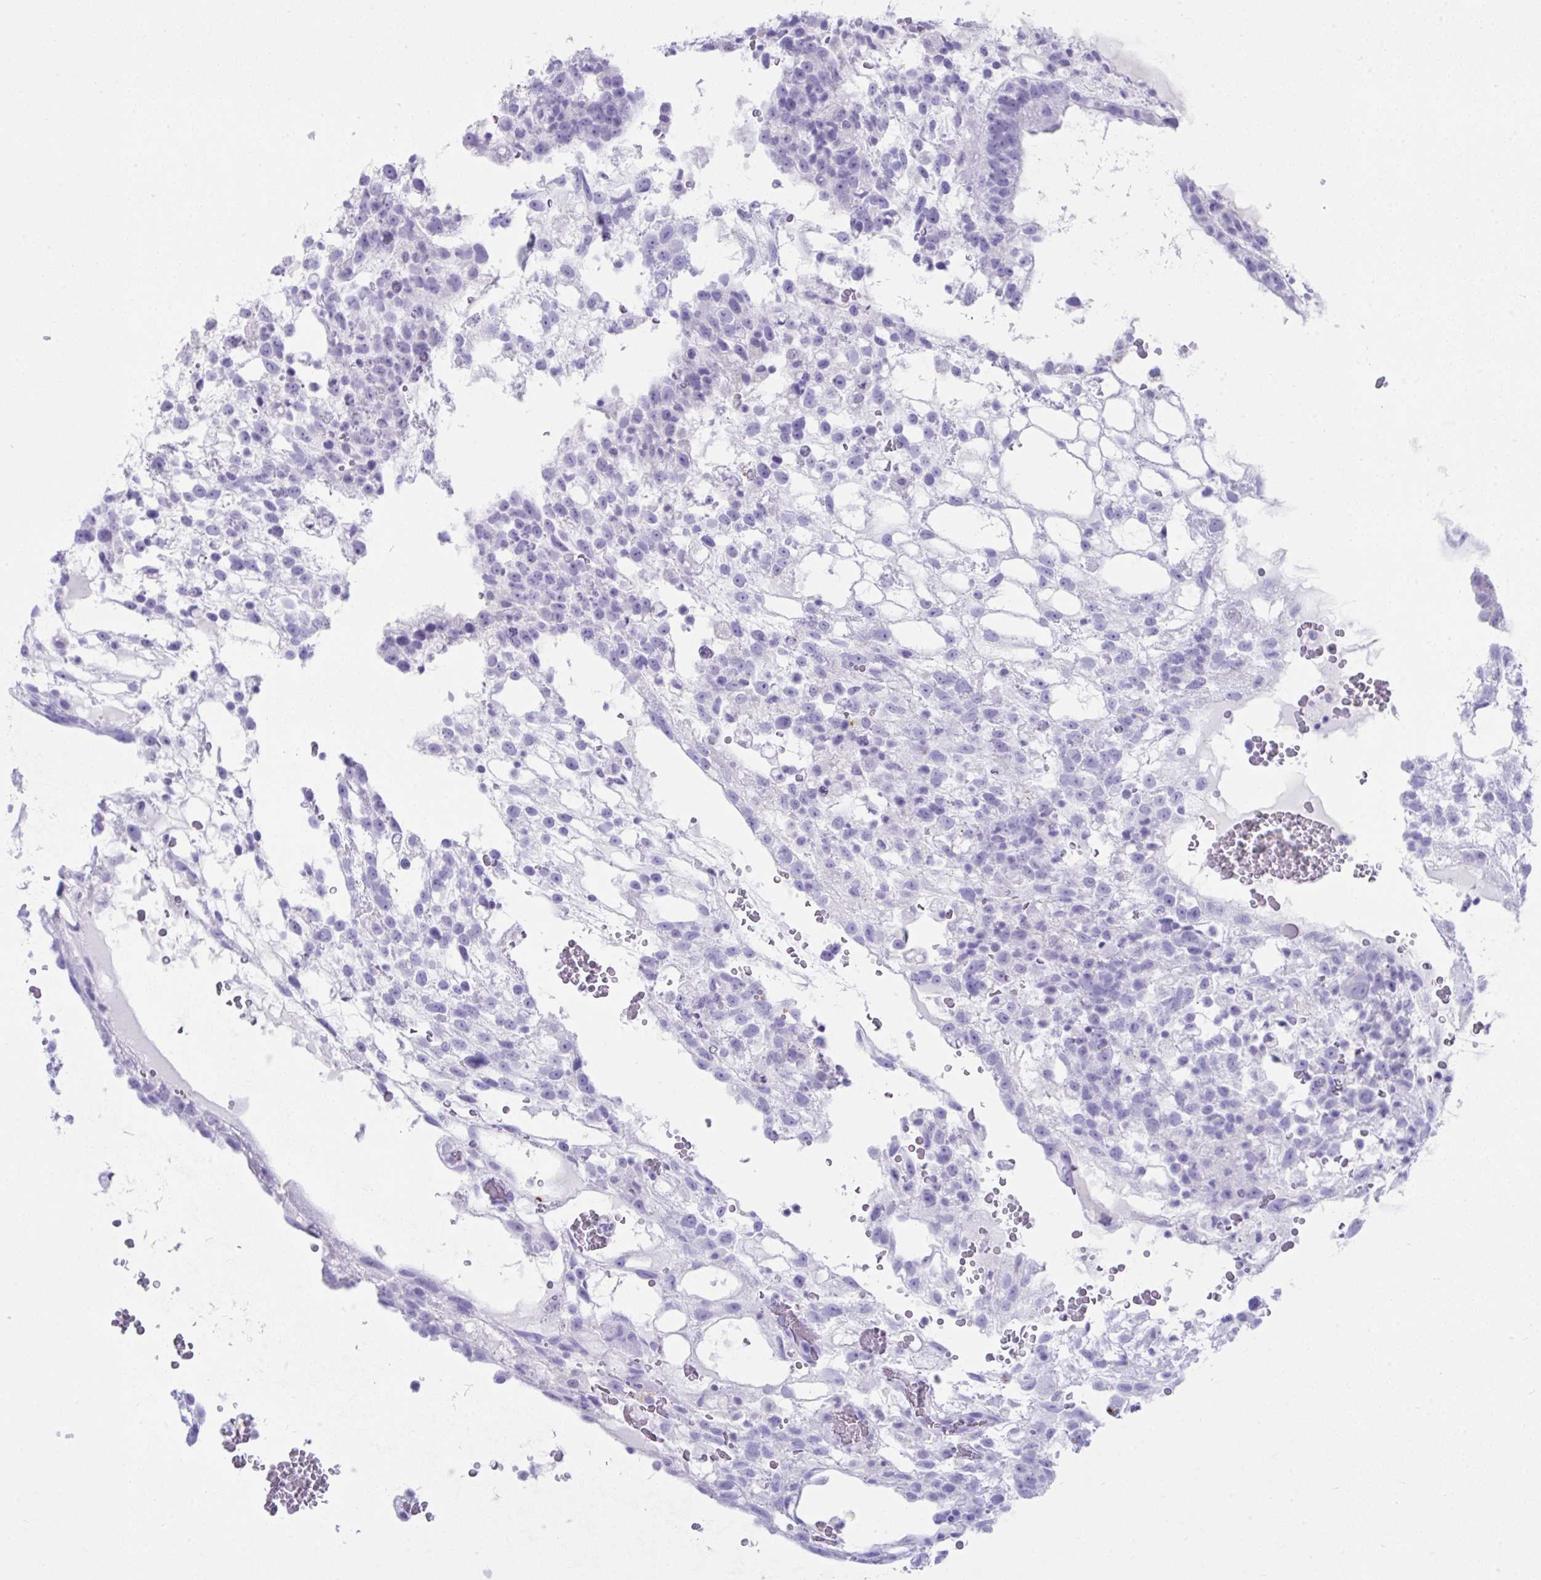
{"staining": {"intensity": "negative", "quantity": "none", "location": "none"}, "tissue": "testis cancer", "cell_type": "Tumor cells", "image_type": "cancer", "snomed": [{"axis": "morphology", "description": "Normal tissue, NOS"}, {"axis": "morphology", "description": "Carcinoma, Embryonal, NOS"}, {"axis": "topography", "description": "Testis"}], "caption": "Testis embryonal carcinoma stained for a protein using immunohistochemistry displays no positivity tumor cells.", "gene": "PSCA", "patient": {"sex": "male", "age": 32}}